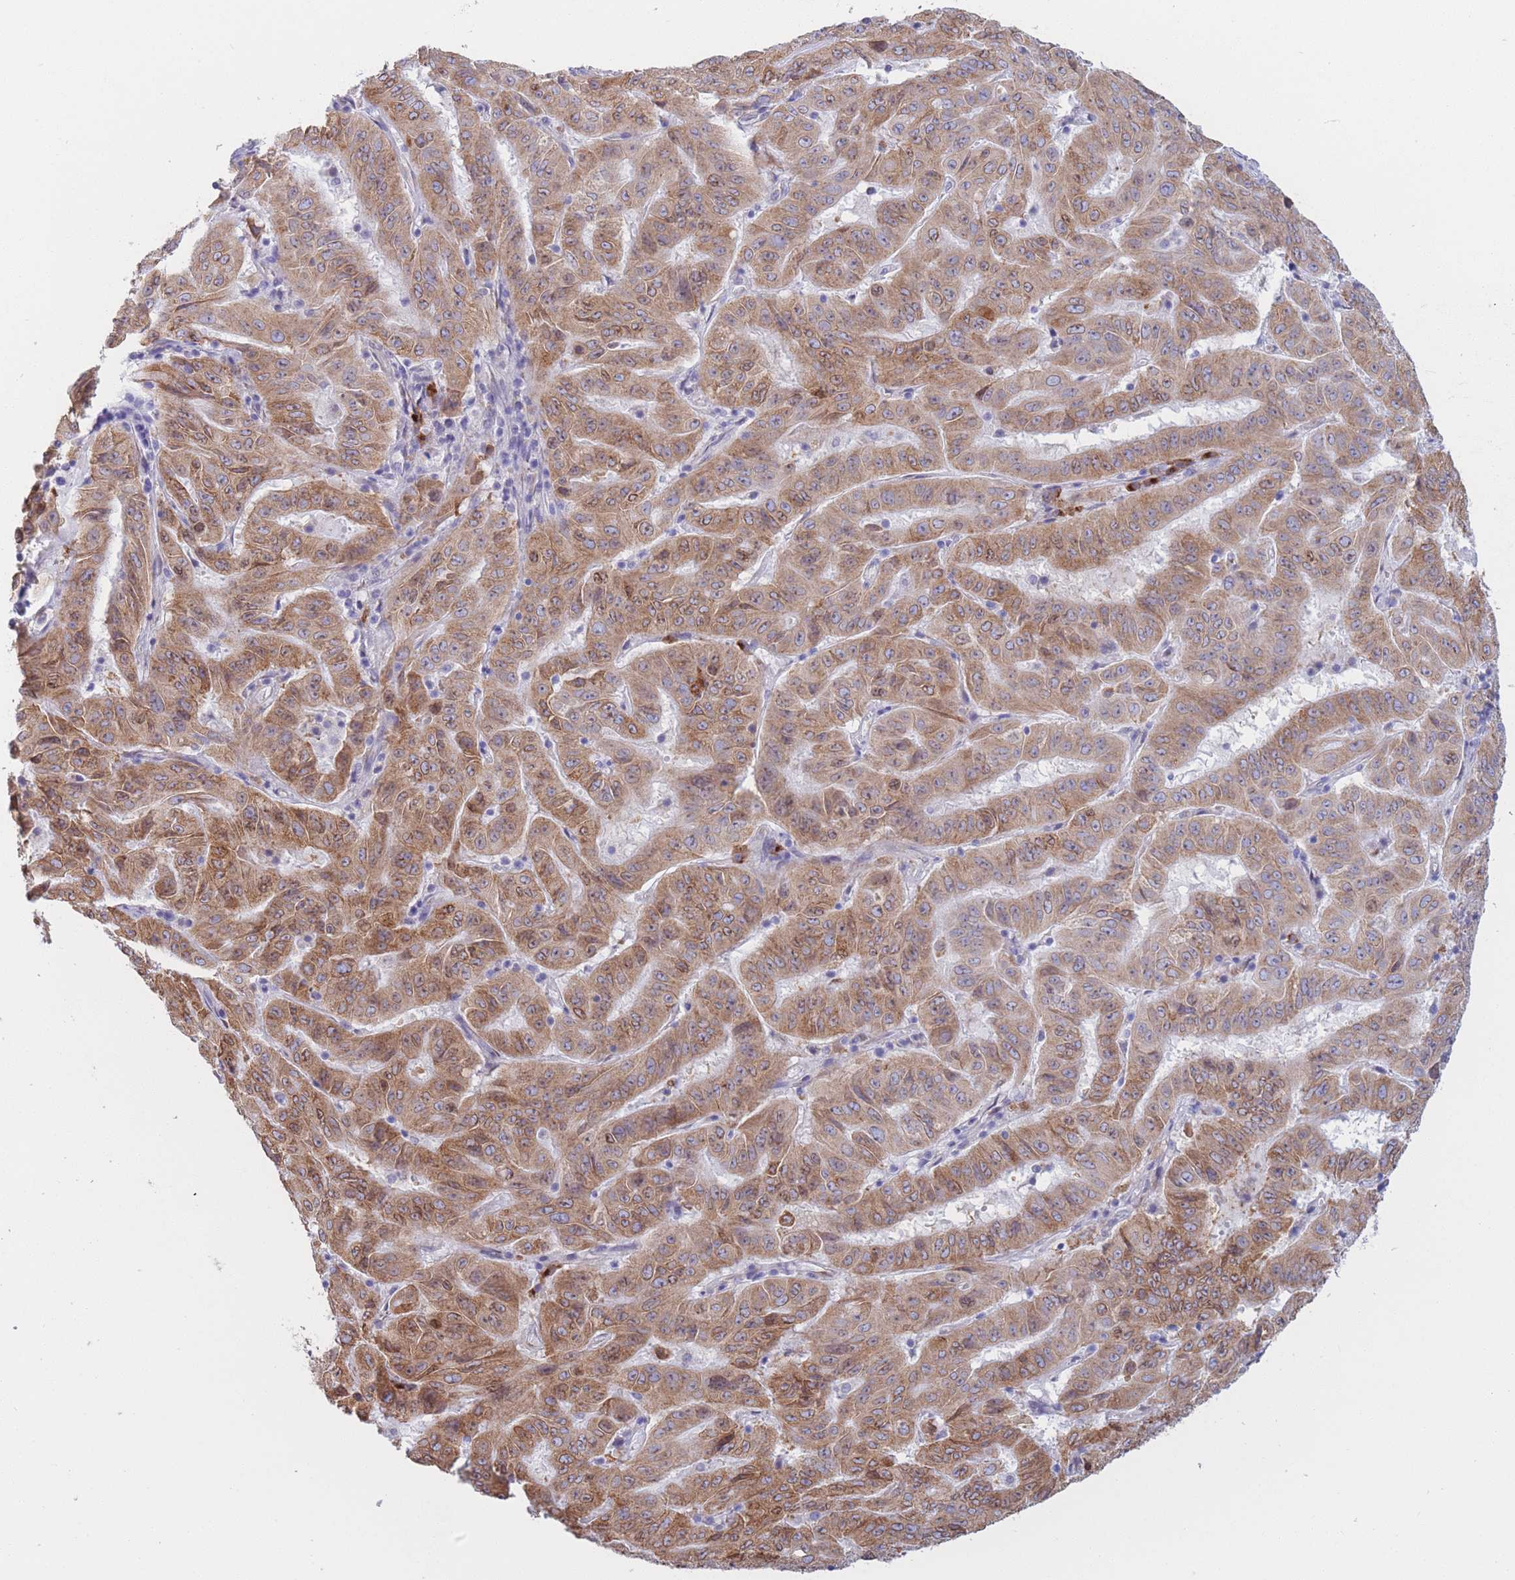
{"staining": {"intensity": "moderate", "quantity": ">75%", "location": "cytoplasmic/membranous"}, "tissue": "pancreatic cancer", "cell_type": "Tumor cells", "image_type": "cancer", "snomed": [{"axis": "morphology", "description": "Adenocarcinoma, NOS"}, {"axis": "topography", "description": "Pancreas"}], "caption": "Moderate cytoplasmic/membranous positivity for a protein is identified in about >75% of tumor cells of pancreatic adenocarcinoma using IHC.", "gene": "MRPL30", "patient": {"sex": "male", "age": 63}}